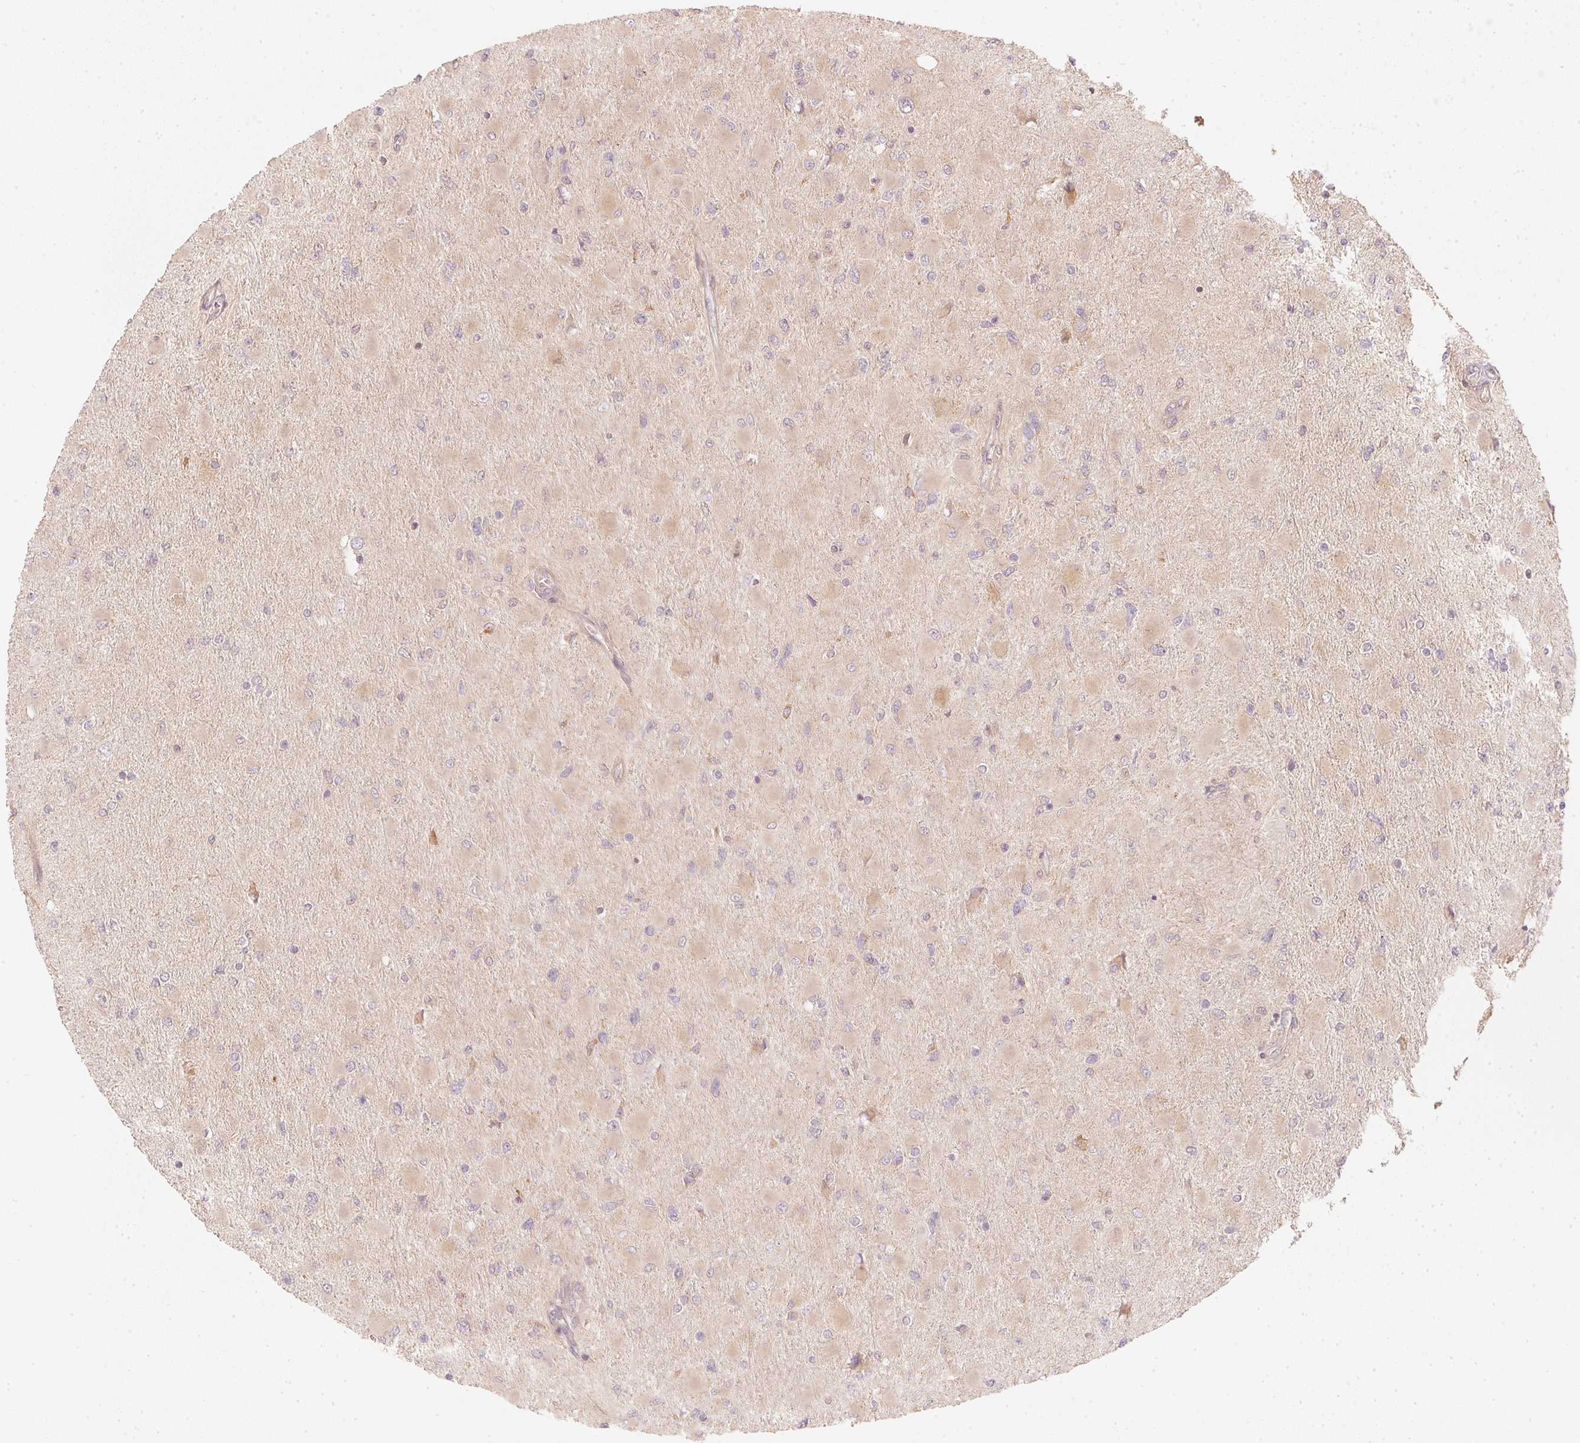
{"staining": {"intensity": "negative", "quantity": "none", "location": "none"}, "tissue": "glioma", "cell_type": "Tumor cells", "image_type": "cancer", "snomed": [{"axis": "morphology", "description": "Glioma, malignant, High grade"}, {"axis": "topography", "description": "Cerebral cortex"}], "caption": "This histopathology image is of glioma stained with IHC to label a protein in brown with the nuclei are counter-stained blue. There is no staining in tumor cells. The staining is performed using DAB (3,3'-diaminobenzidine) brown chromogen with nuclei counter-stained in using hematoxylin.", "gene": "WDR54", "patient": {"sex": "female", "age": 36}}